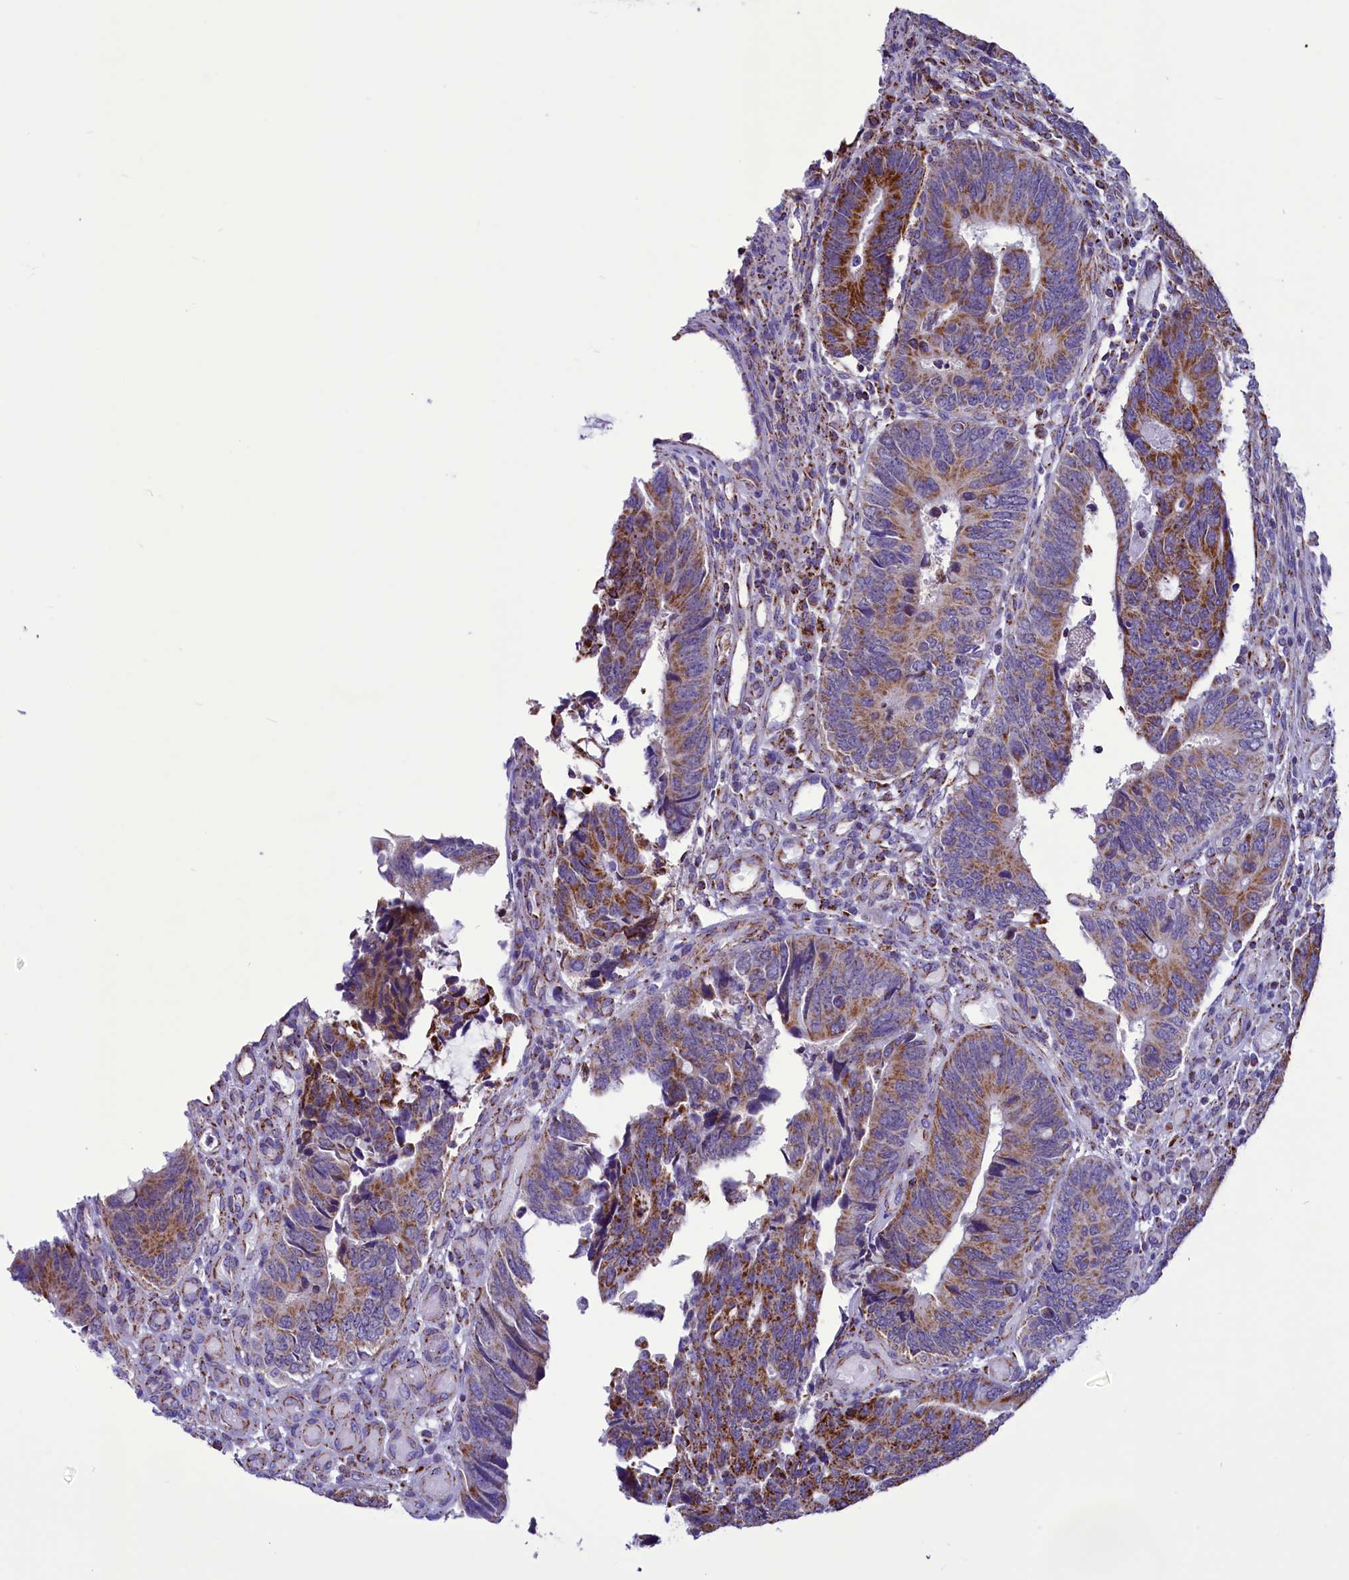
{"staining": {"intensity": "moderate", "quantity": "25%-75%", "location": "cytoplasmic/membranous"}, "tissue": "colorectal cancer", "cell_type": "Tumor cells", "image_type": "cancer", "snomed": [{"axis": "morphology", "description": "Adenocarcinoma, NOS"}, {"axis": "topography", "description": "Colon"}], "caption": "High-power microscopy captured an IHC image of colorectal cancer, revealing moderate cytoplasmic/membranous staining in approximately 25%-75% of tumor cells.", "gene": "ICA1L", "patient": {"sex": "male", "age": 87}}